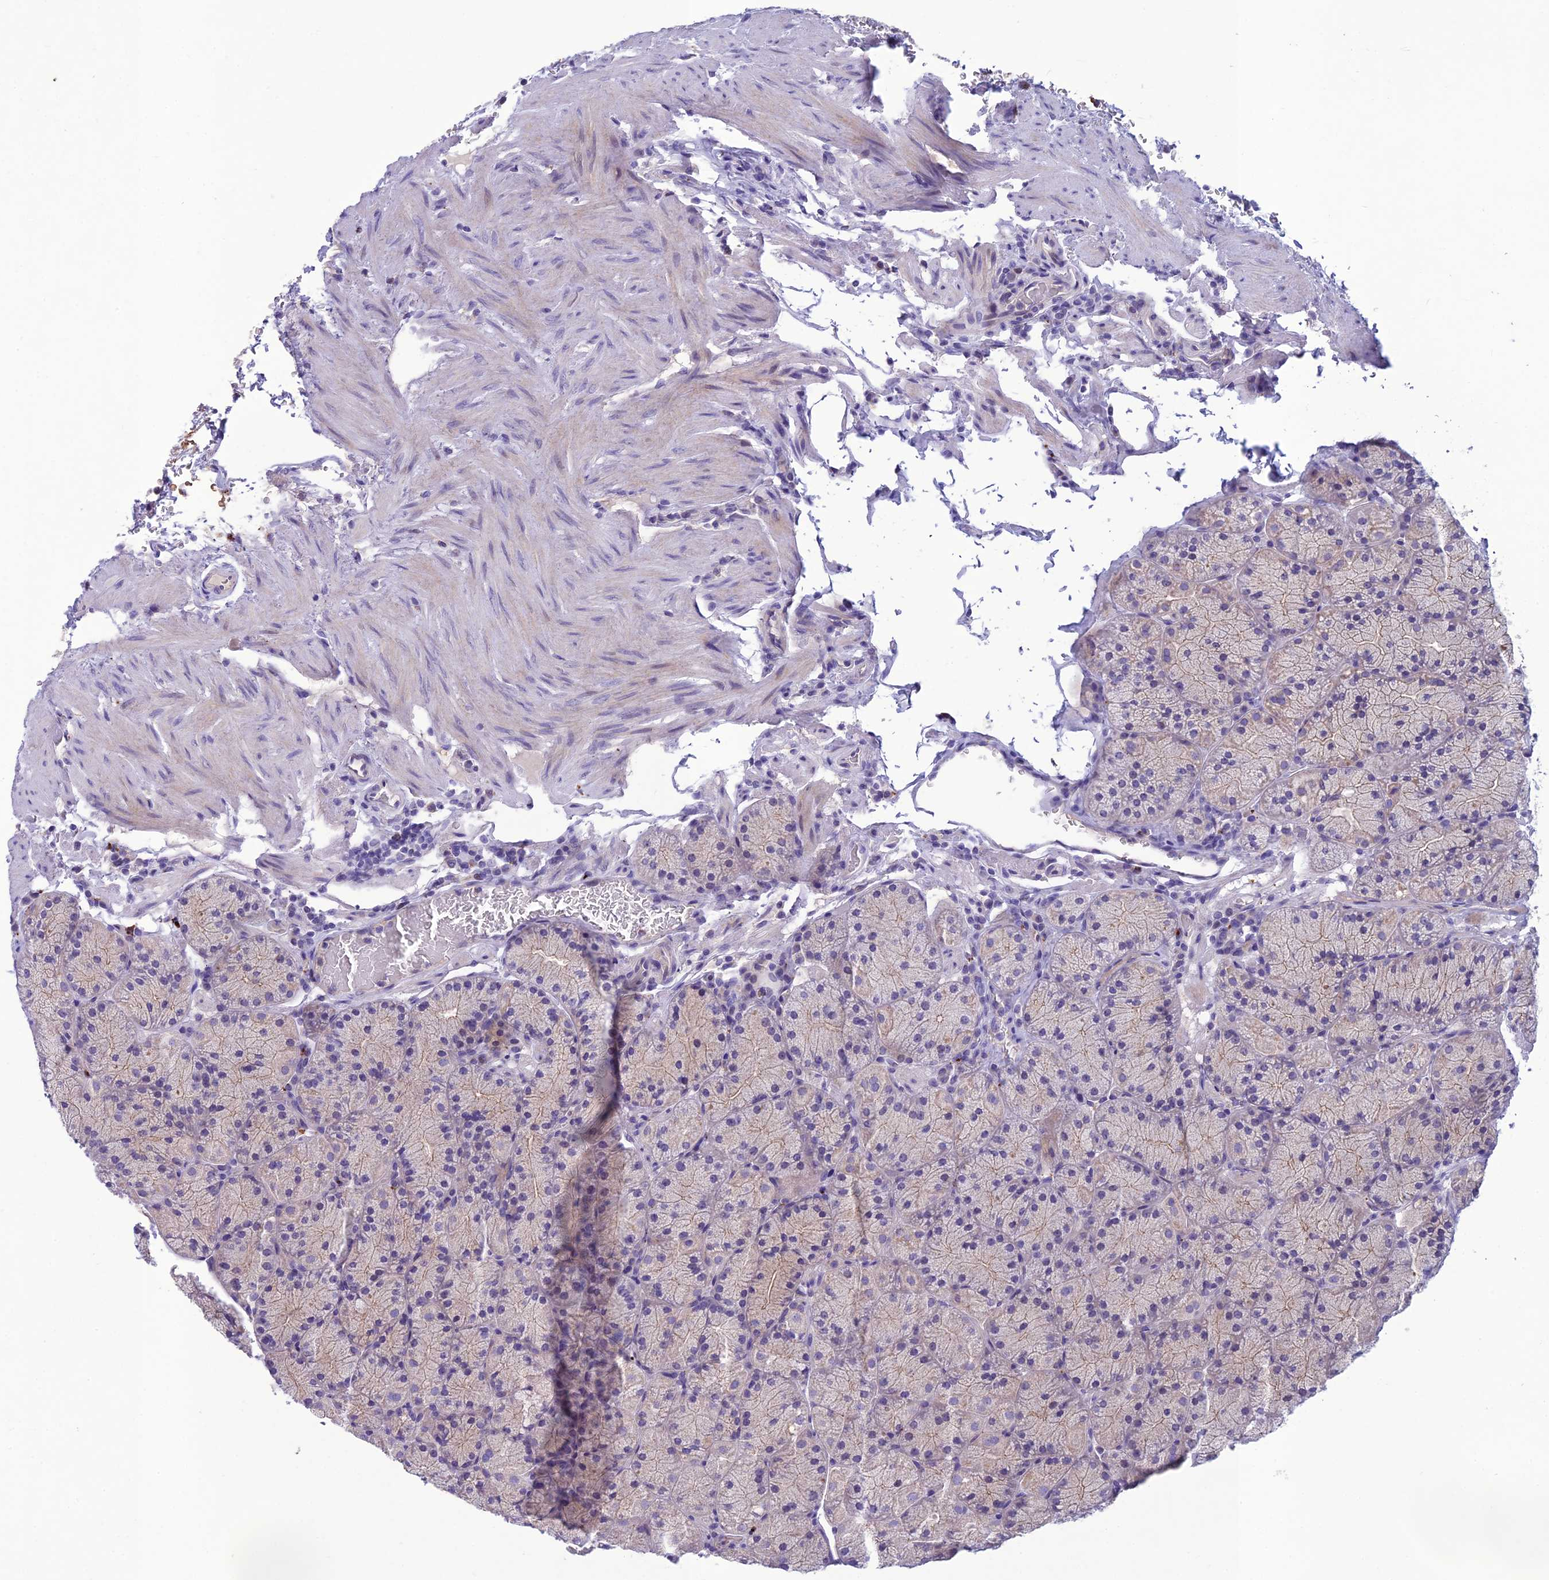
{"staining": {"intensity": "moderate", "quantity": "<25%", "location": "cytoplasmic/membranous"}, "tissue": "stomach", "cell_type": "Glandular cells", "image_type": "normal", "snomed": [{"axis": "morphology", "description": "Normal tissue, NOS"}, {"axis": "topography", "description": "Stomach, upper"}, {"axis": "topography", "description": "Stomach, lower"}], "caption": "DAB (3,3'-diaminobenzidine) immunohistochemical staining of normal human stomach reveals moderate cytoplasmic/membranous protein expression in about <25% of glandular cells.", "gene": "IFT172", "patient": {"sex": "male", "age": 80}}